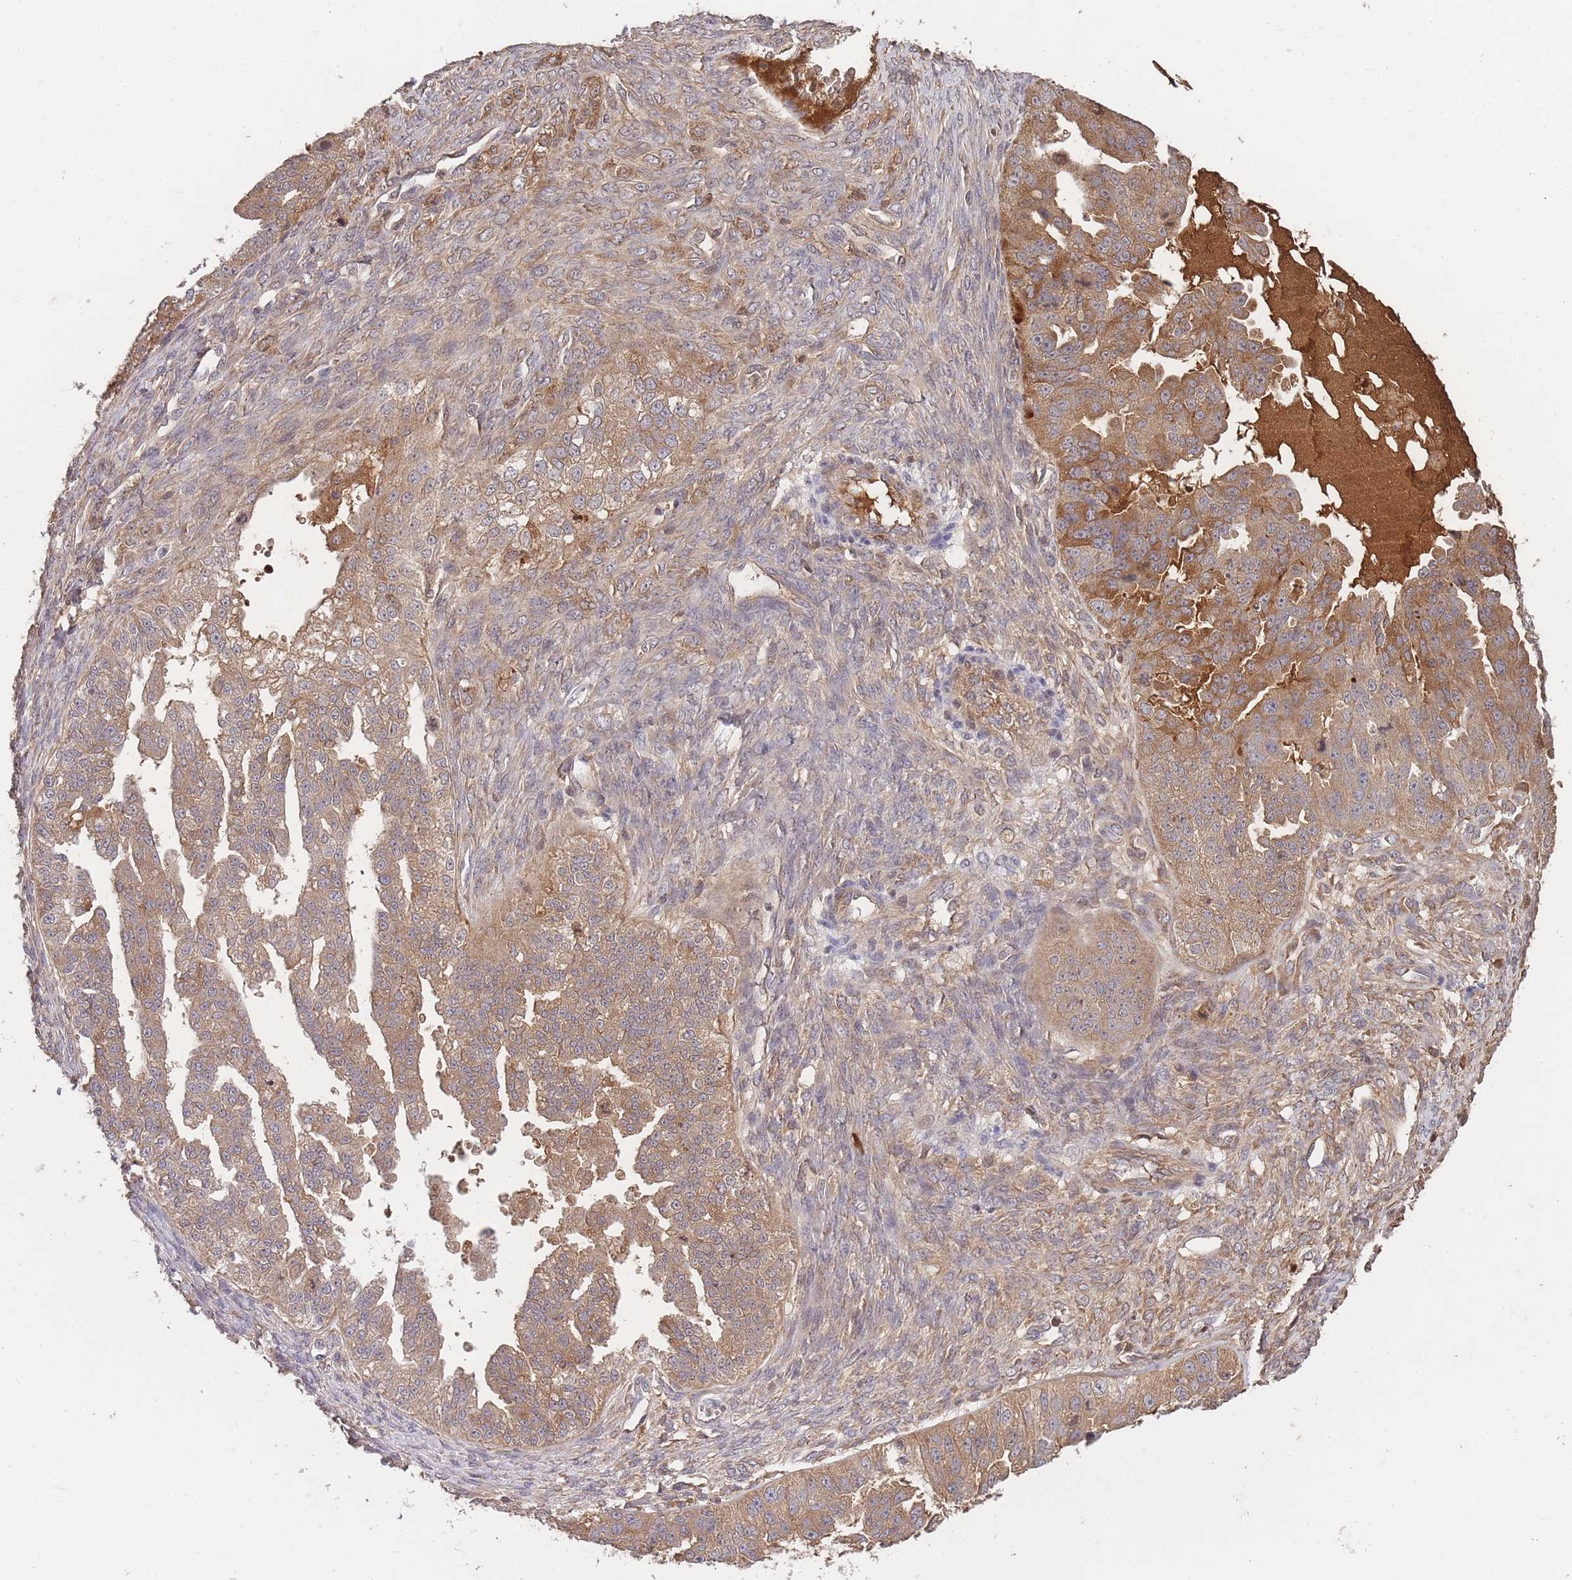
{"staining": {"intensity": "moderate", "quantity": ">75%", "location": "cytoplasmic/membranous"}, "tissue": "ovarian cancer", "cell_type": "Tumor cells", "image_type": "cancer", "snomed": [{"axis": "morphology", "description": "Cystadenocarcinoma, serous, NOS"}, {"axis": "topography", "description": "Ovary"}], "caption": "This image reveals immunohistochemistry (IHC) staining of human ovarian serous cystadenocarcinoma, with medium moderate cytoplasmic/membranous positivity in about >75% of tumor cells.", "gene": "RALGDS", "patient": {"sex": "female", "age": 58}}